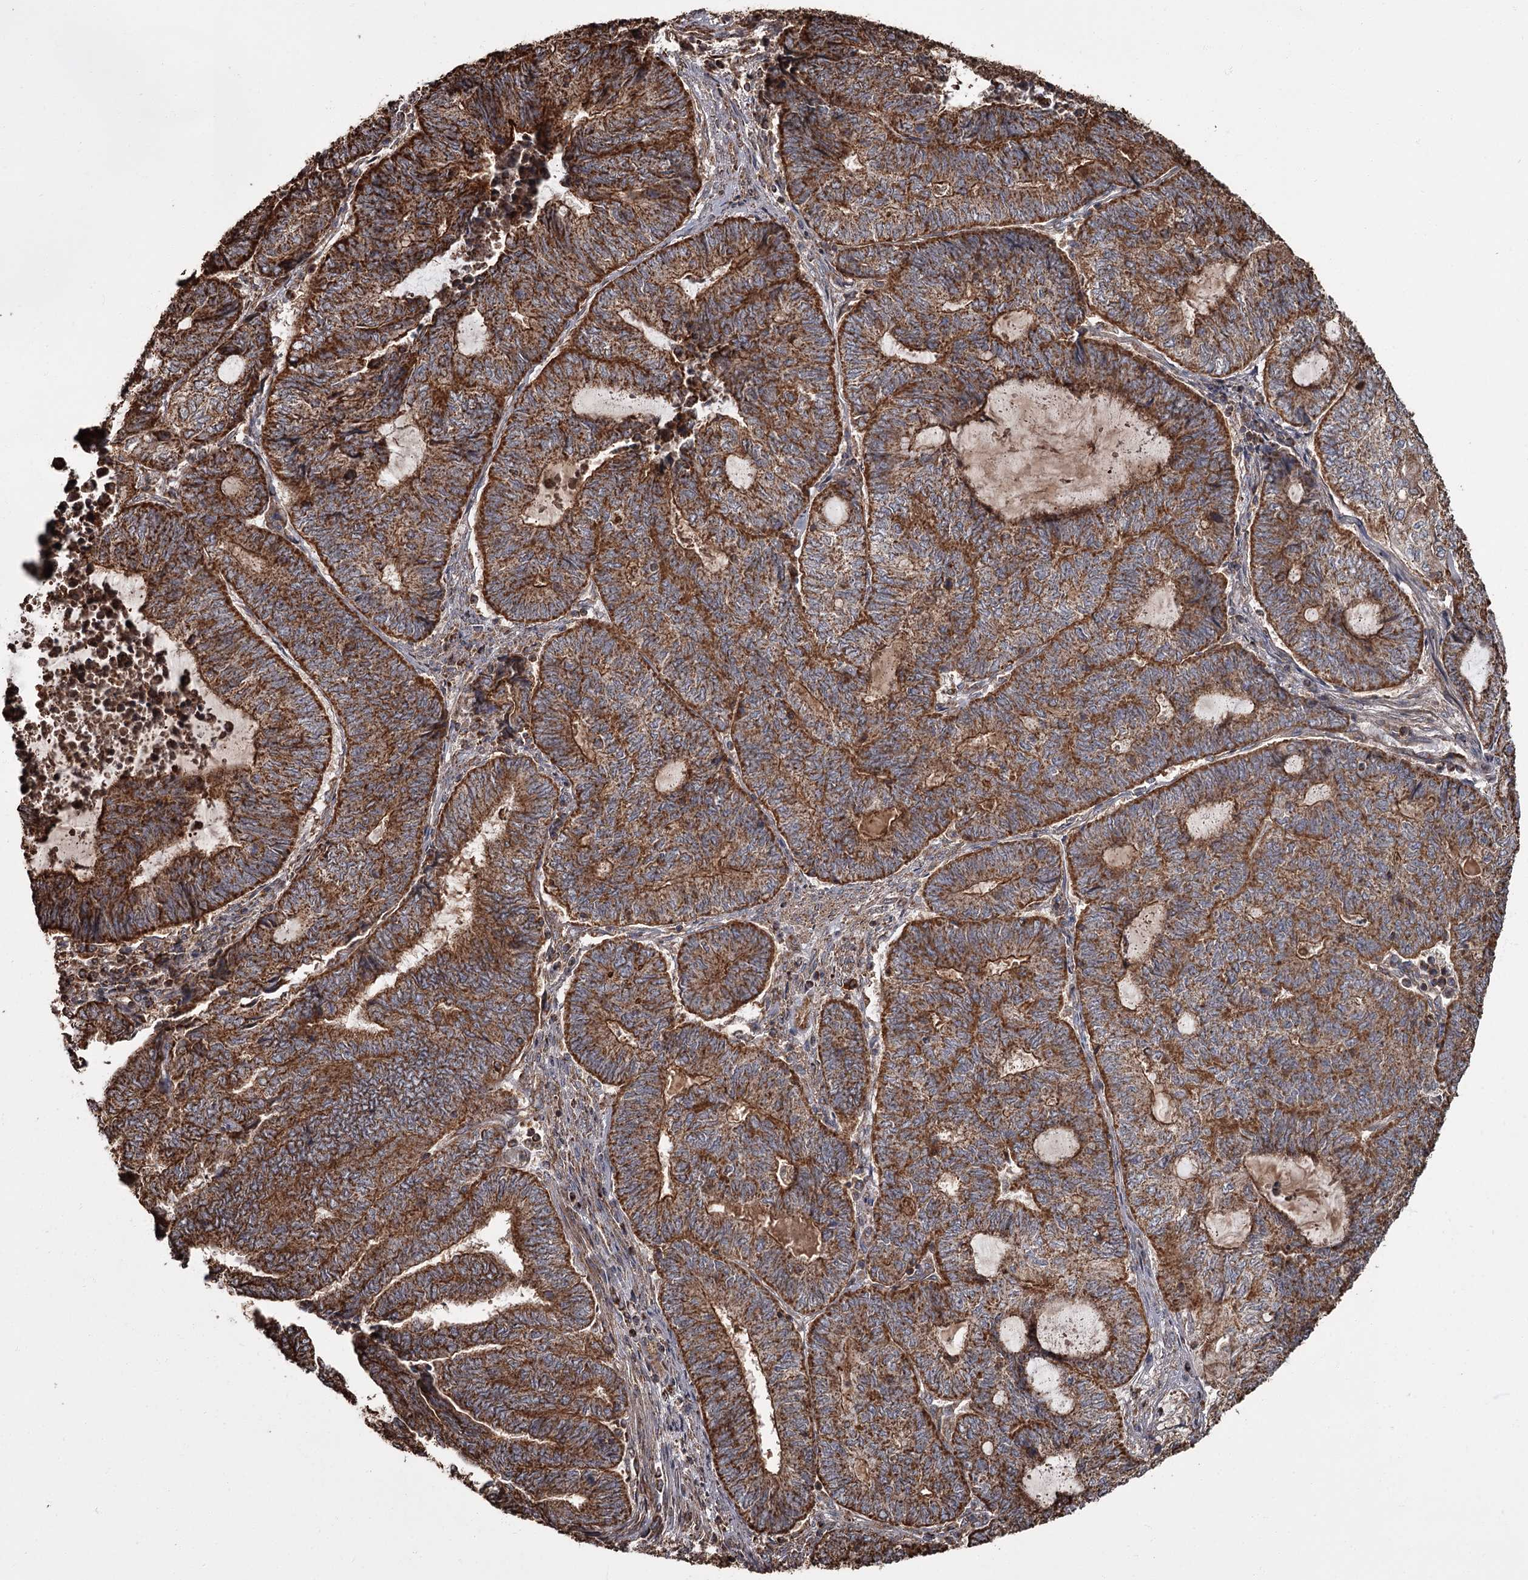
{"staining": {"intensity": "strong", "quantity": ">75%", "location": "cytoplasmic/membranous"}, "tissue": "endometrial cancer", "cell_type": "Tumor cells", "image_type": "cancer", "snomed": [{"axis": "morphology", "description": "Adenocarcinoma, NOS"}, {"axis": "topography", "description": "Uterus"}, {"axis": "topography", "description": "Endometrium"}], "caption": "Tumor cells demonstrate high levels of strong cytoplasmic/membranous expression in approximately >75% of cells in endometrial cancer. Using DAB (3,3'-diaminobenzidine) (brown) and hematoxylin (blue) stains, captured at high magnification using brightfield microscopy.", "gene": "THAP9", "patient": {"sex": "female", "age": 70}}